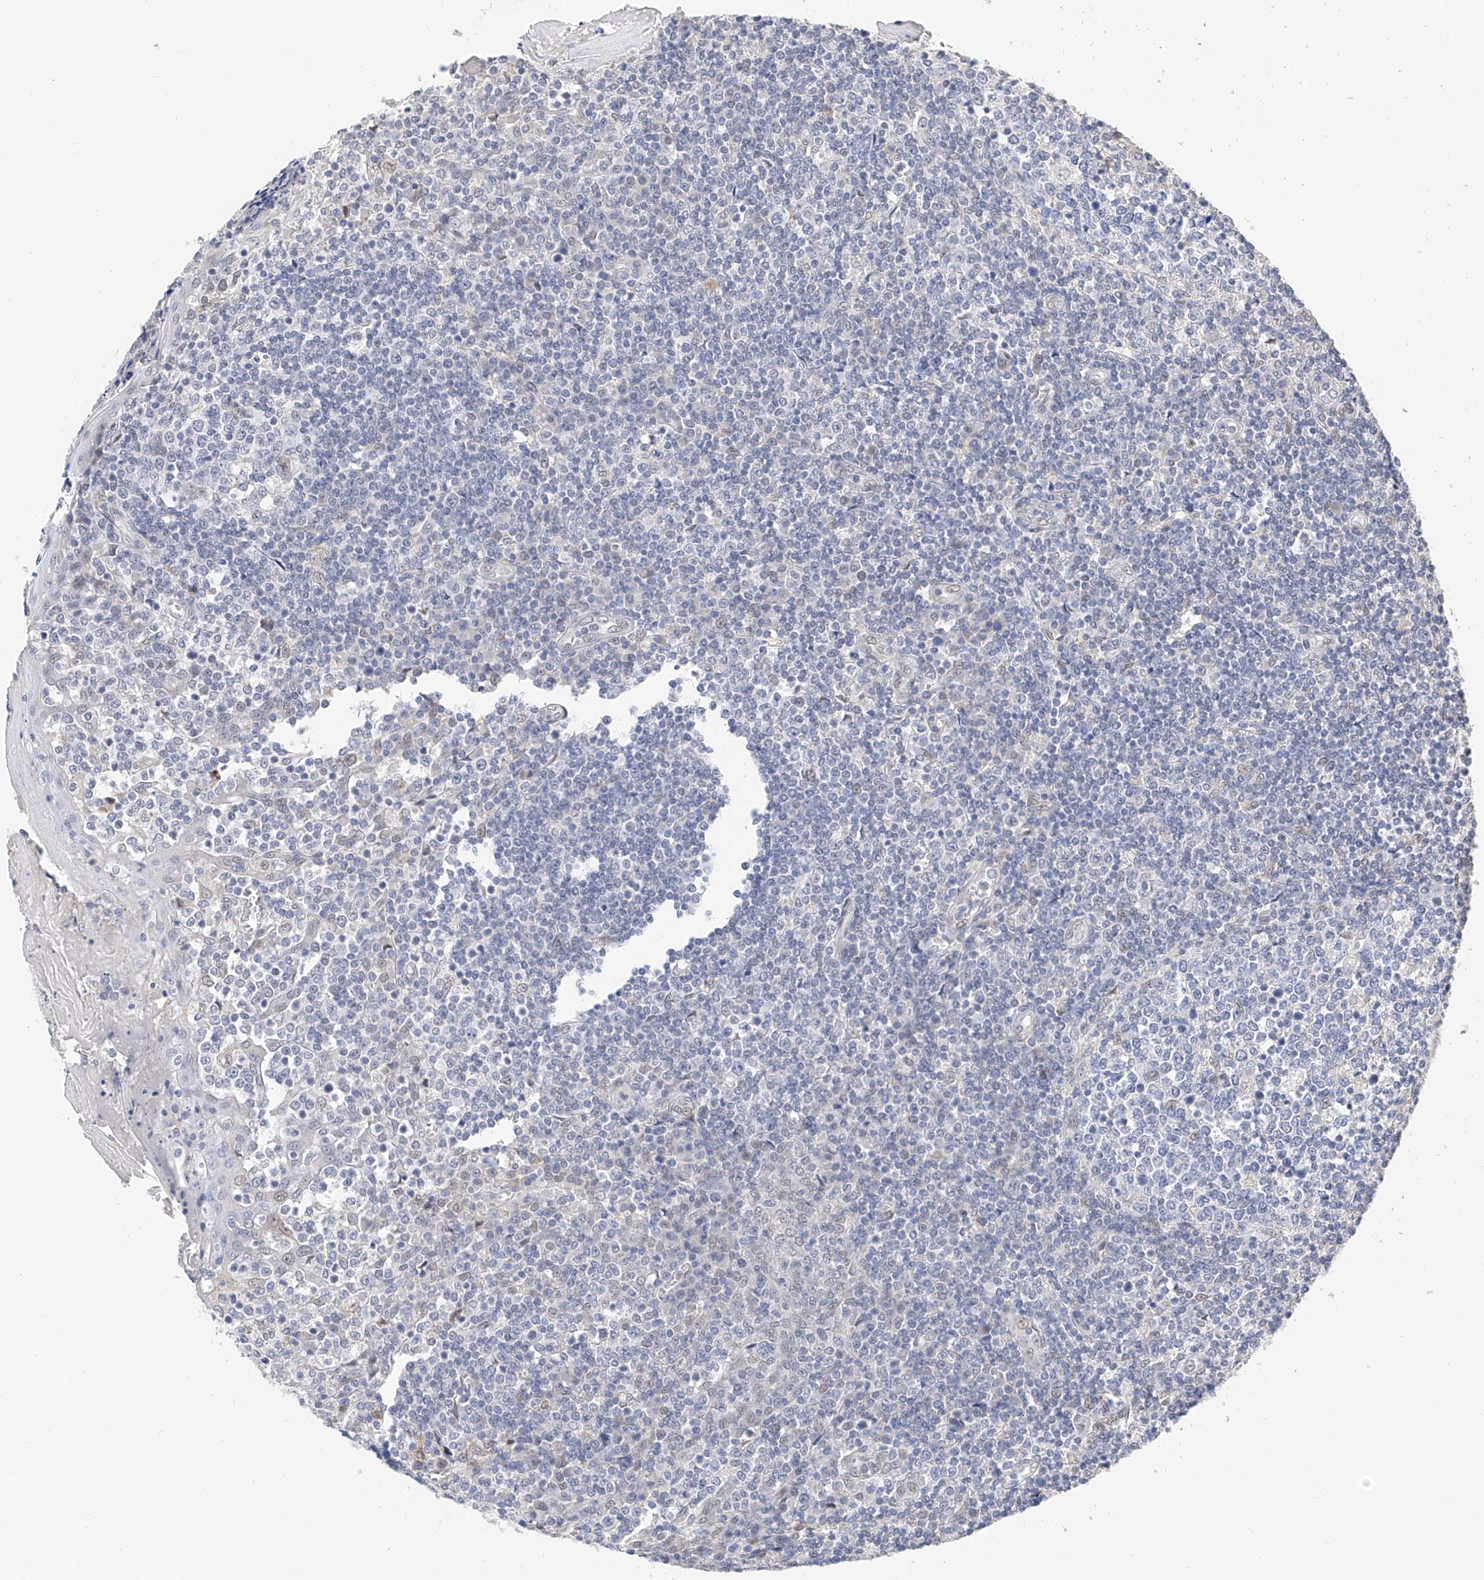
{"staining": {"intensity": "negative", "quantity": "none", "location": "none"}, "tissue": "tonsil", "cell_type": "Germinal center cells", "image_type": "normal", "snomed": [{"axis": "morphology", "description": "Normal tissue, NOS"}, {"axis": "topography", "description": "Tonsil"}], "caption": "IHC of normal tonsil displays no positivity in germinal center cells. Nuclei are stained in blue.", "gene": "KCNJ1", "patient": {"sex": "female", "age": 19}}